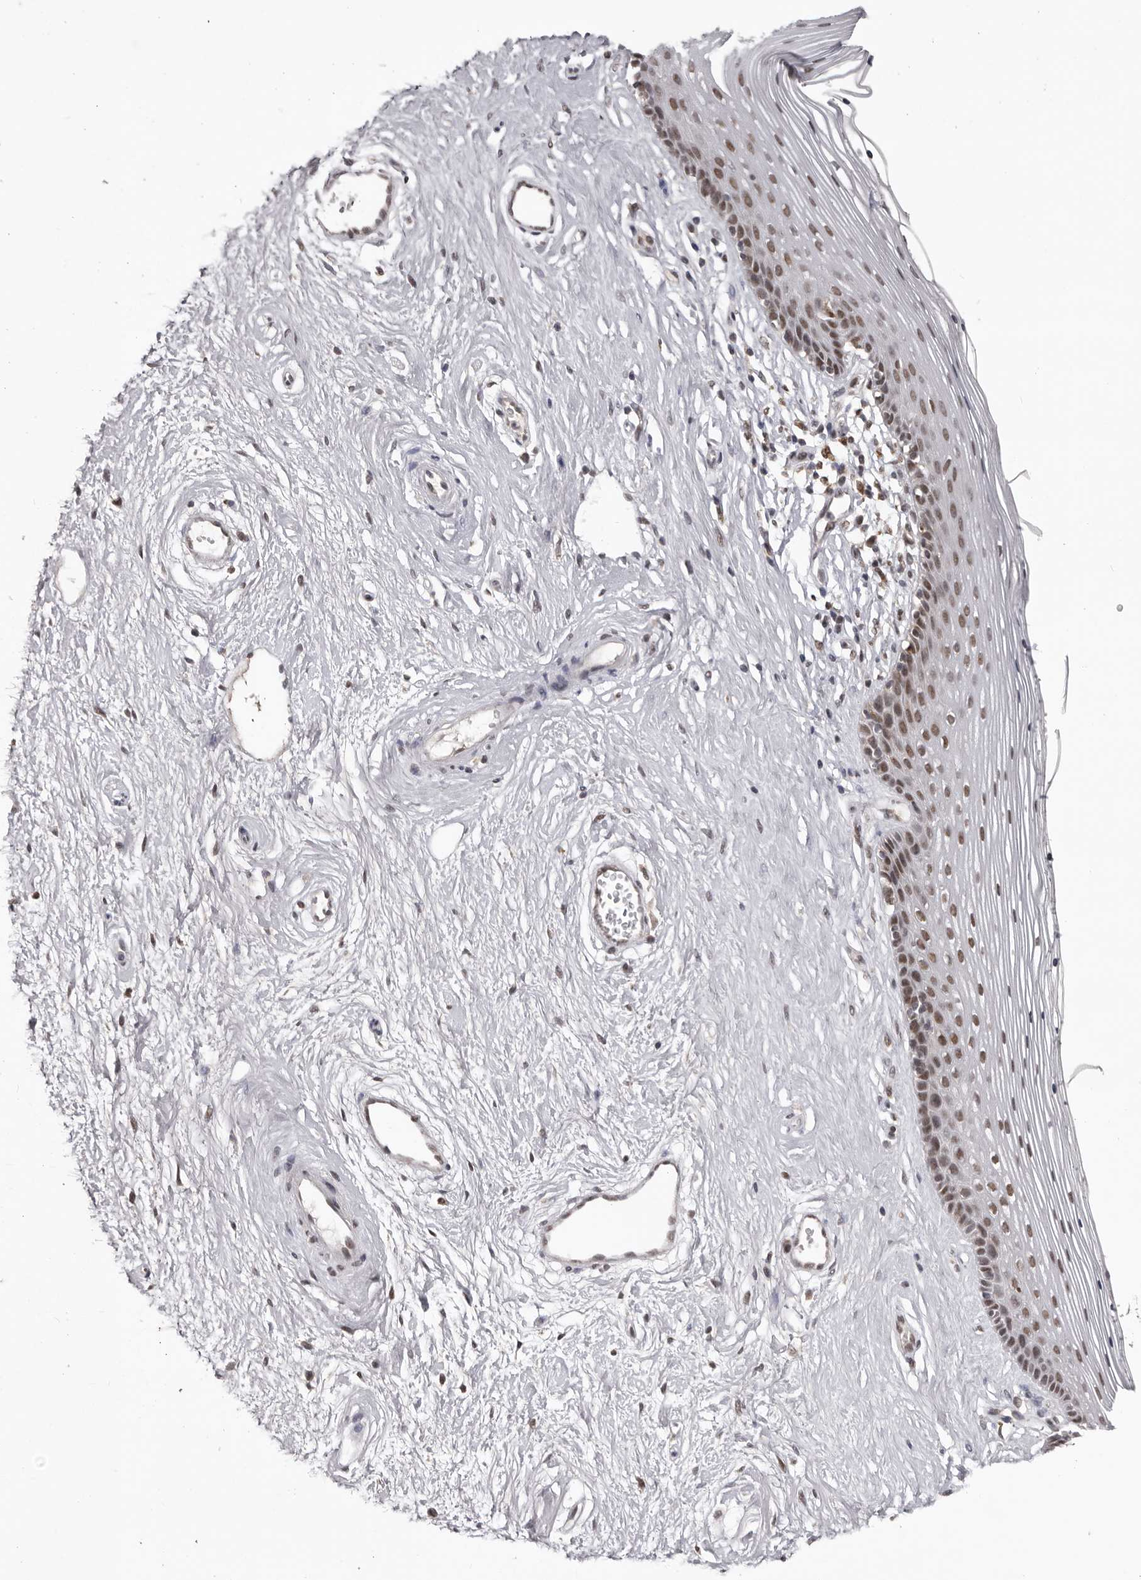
{"staining": {"intensity": "moderate", "quantity": ">75%", "location": "nuclear"}, "tissue": "vagina", "cell_type": "Squamous epithelial cells", "image_type": "normal", "snomed": [{"axis": "morphology", "description": "Normal tissue, NOS"}, {"axis": "topography", "description": "Vagina"}], "caption": "A brown stain highlights moderate nuclear expression of a protein in squamous epithelial cells of benign vagina. (DAB = brown stain, brightfield microscopy at high magnification).", "gene": "C17orf99", "patient": {"sex": "female", "age": 46}}